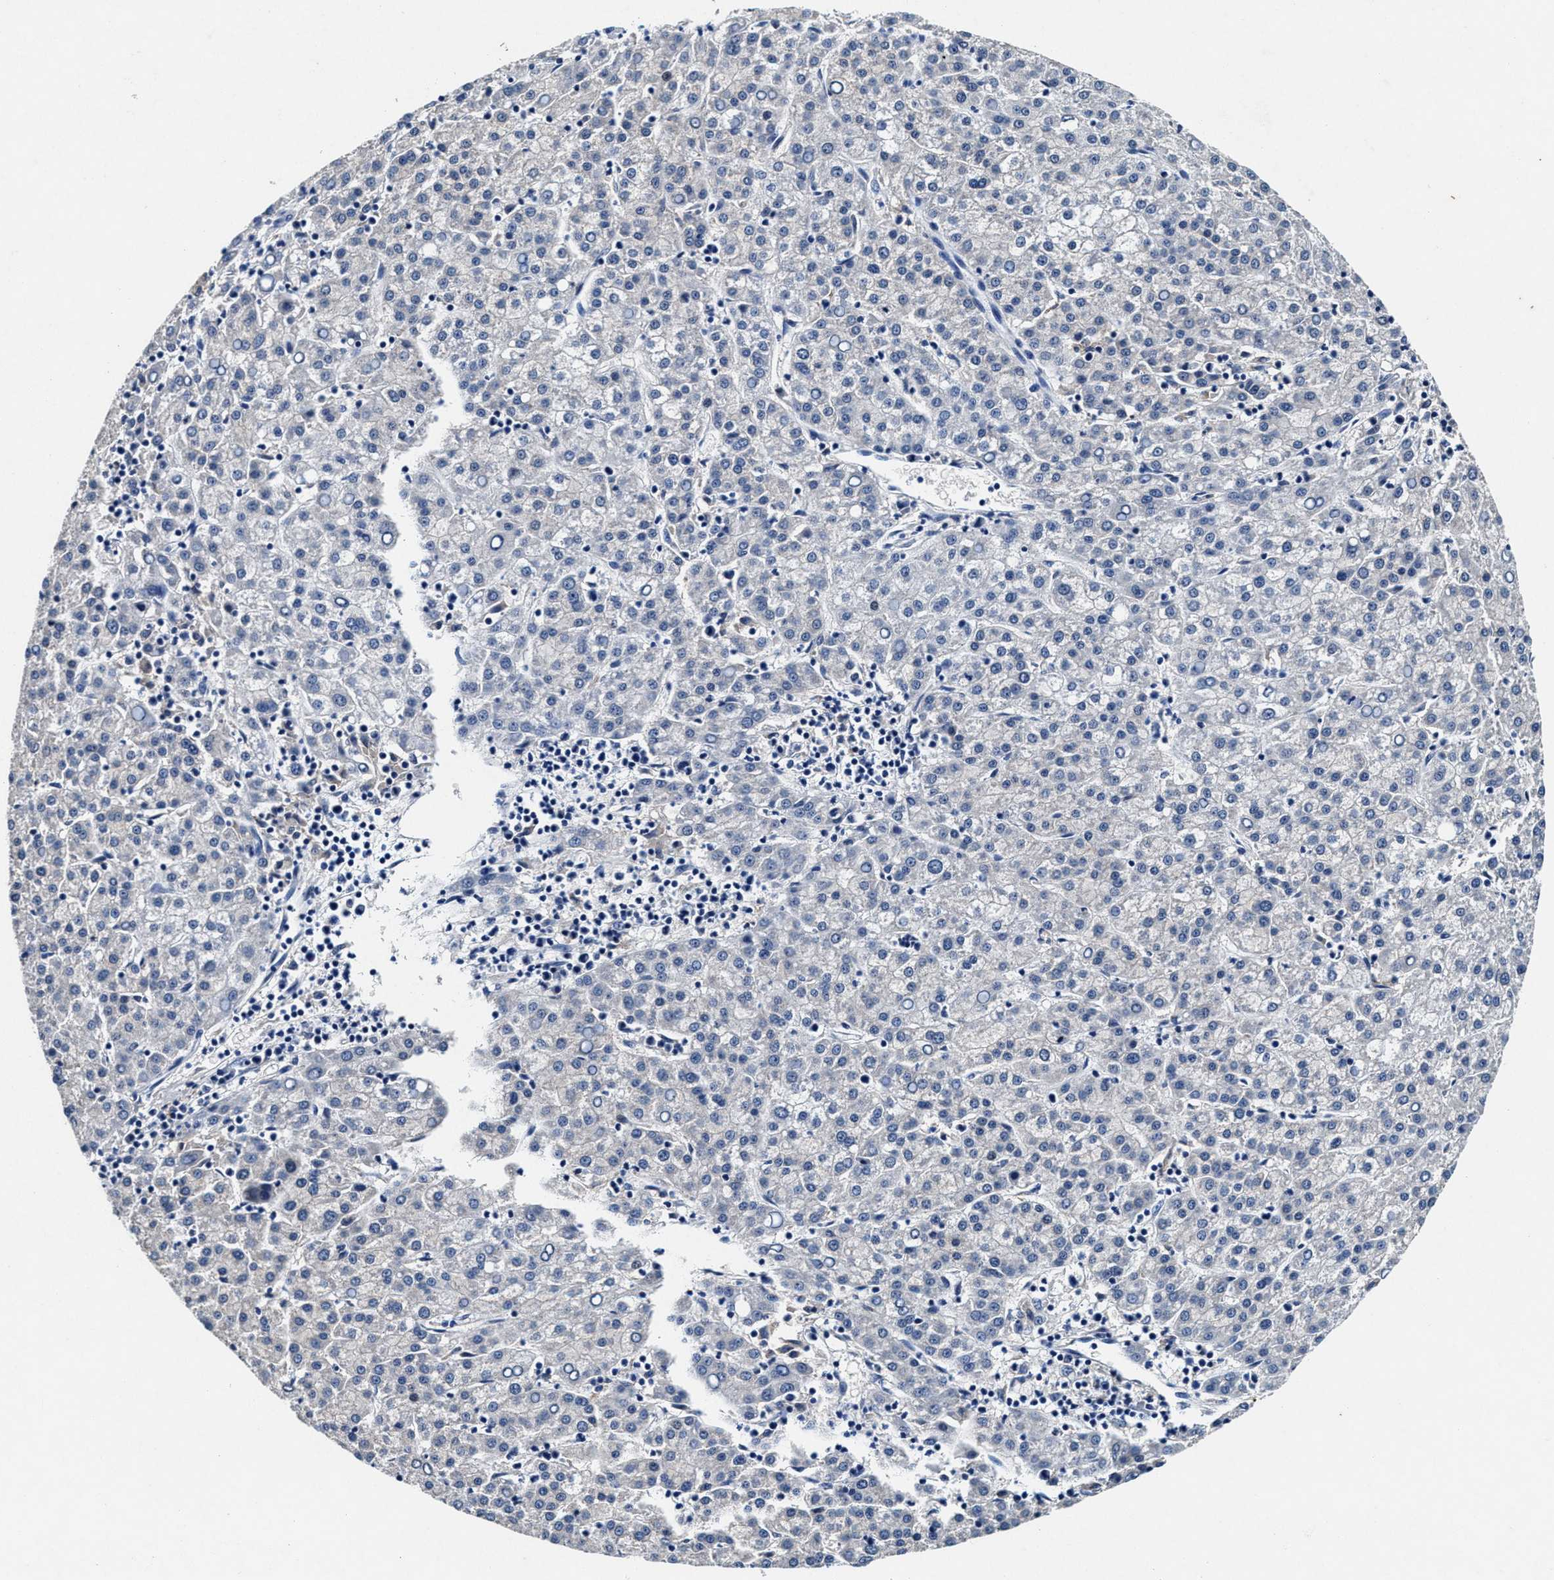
{"staining": {"intensity": "negative", "quantity": "none", "location": "none"}, "tissue": "liver cancer", "cell_type": "Tumor cells", "image_type": "cancer", "snomed": [{"axis": "morphology", "description": "Carcinoma, Hepatocellular, NOS"}, {"axis": "topography", "description": "Liver"}], "caption": "Immunohistochemical staining of liver cancer exhibits no significant staining in tumor cells.", "gene": "SLC8A1", "patient": {"sex": "female", "age": 58}}